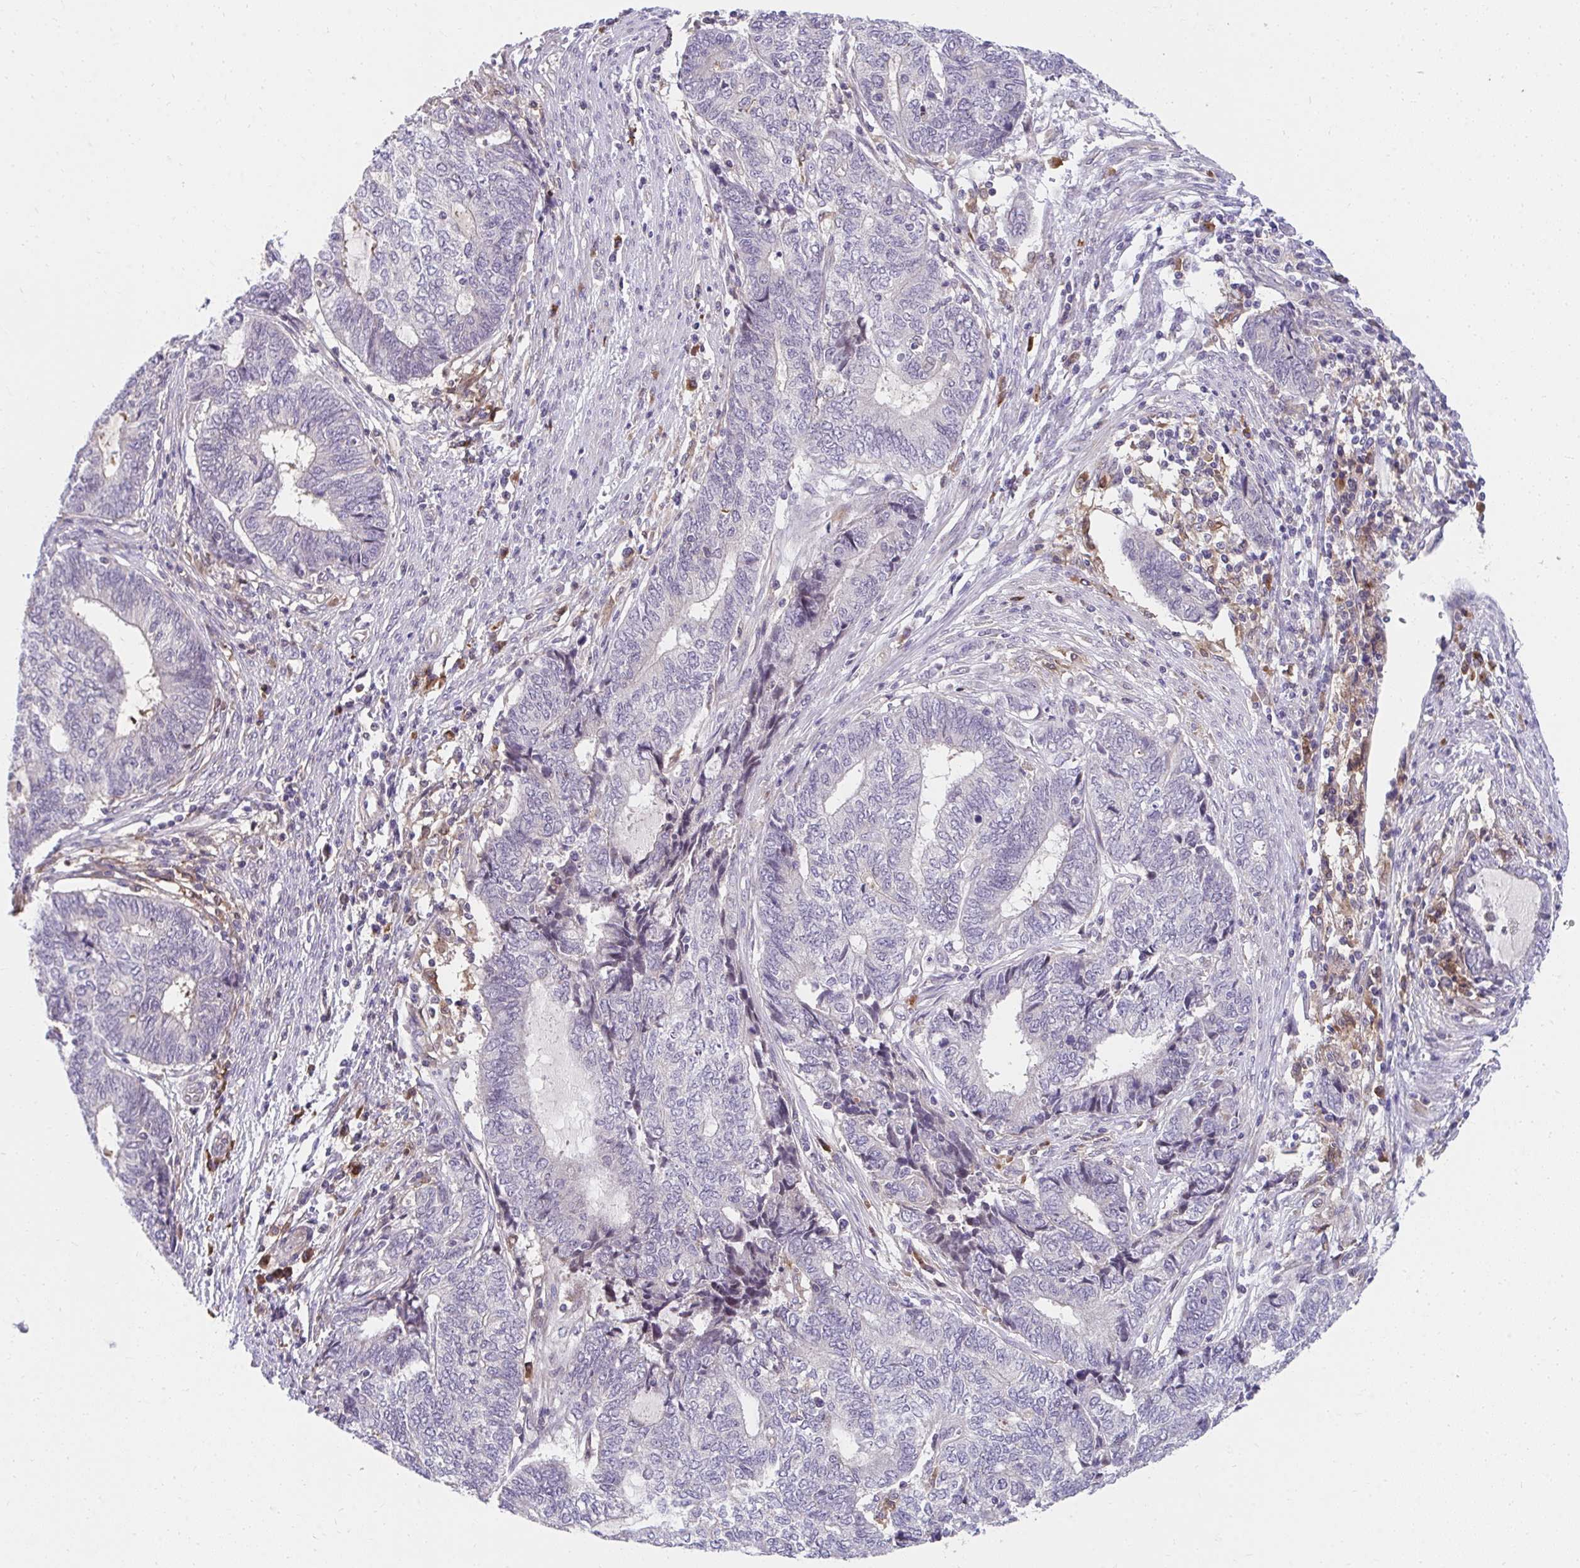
{"staining": {"intensity": "negative", "quantity": "none", "location": "none"}, "tissue": "endometrial cancer", "cell_type": "Tumor cells", "image_type": "cancer", "snomed": [{"axis": "morphology", "description": "Adenocarcinoma, NOS"}, {"axis": "topography", "description": "Uterus"}, {"axis": "topography", "description": "Endometrium"}], "caption": "A high-resolution micrograph shows immunohistochemistry staining of endometrial cancer (adenocarcinoma), which shows no significant positivity in tumor cells. (DAB immunohistochemistry with hematoxylin counter stain).", "gene": "SLAMF7", "patient": {"sex": "female", "age": 70}}